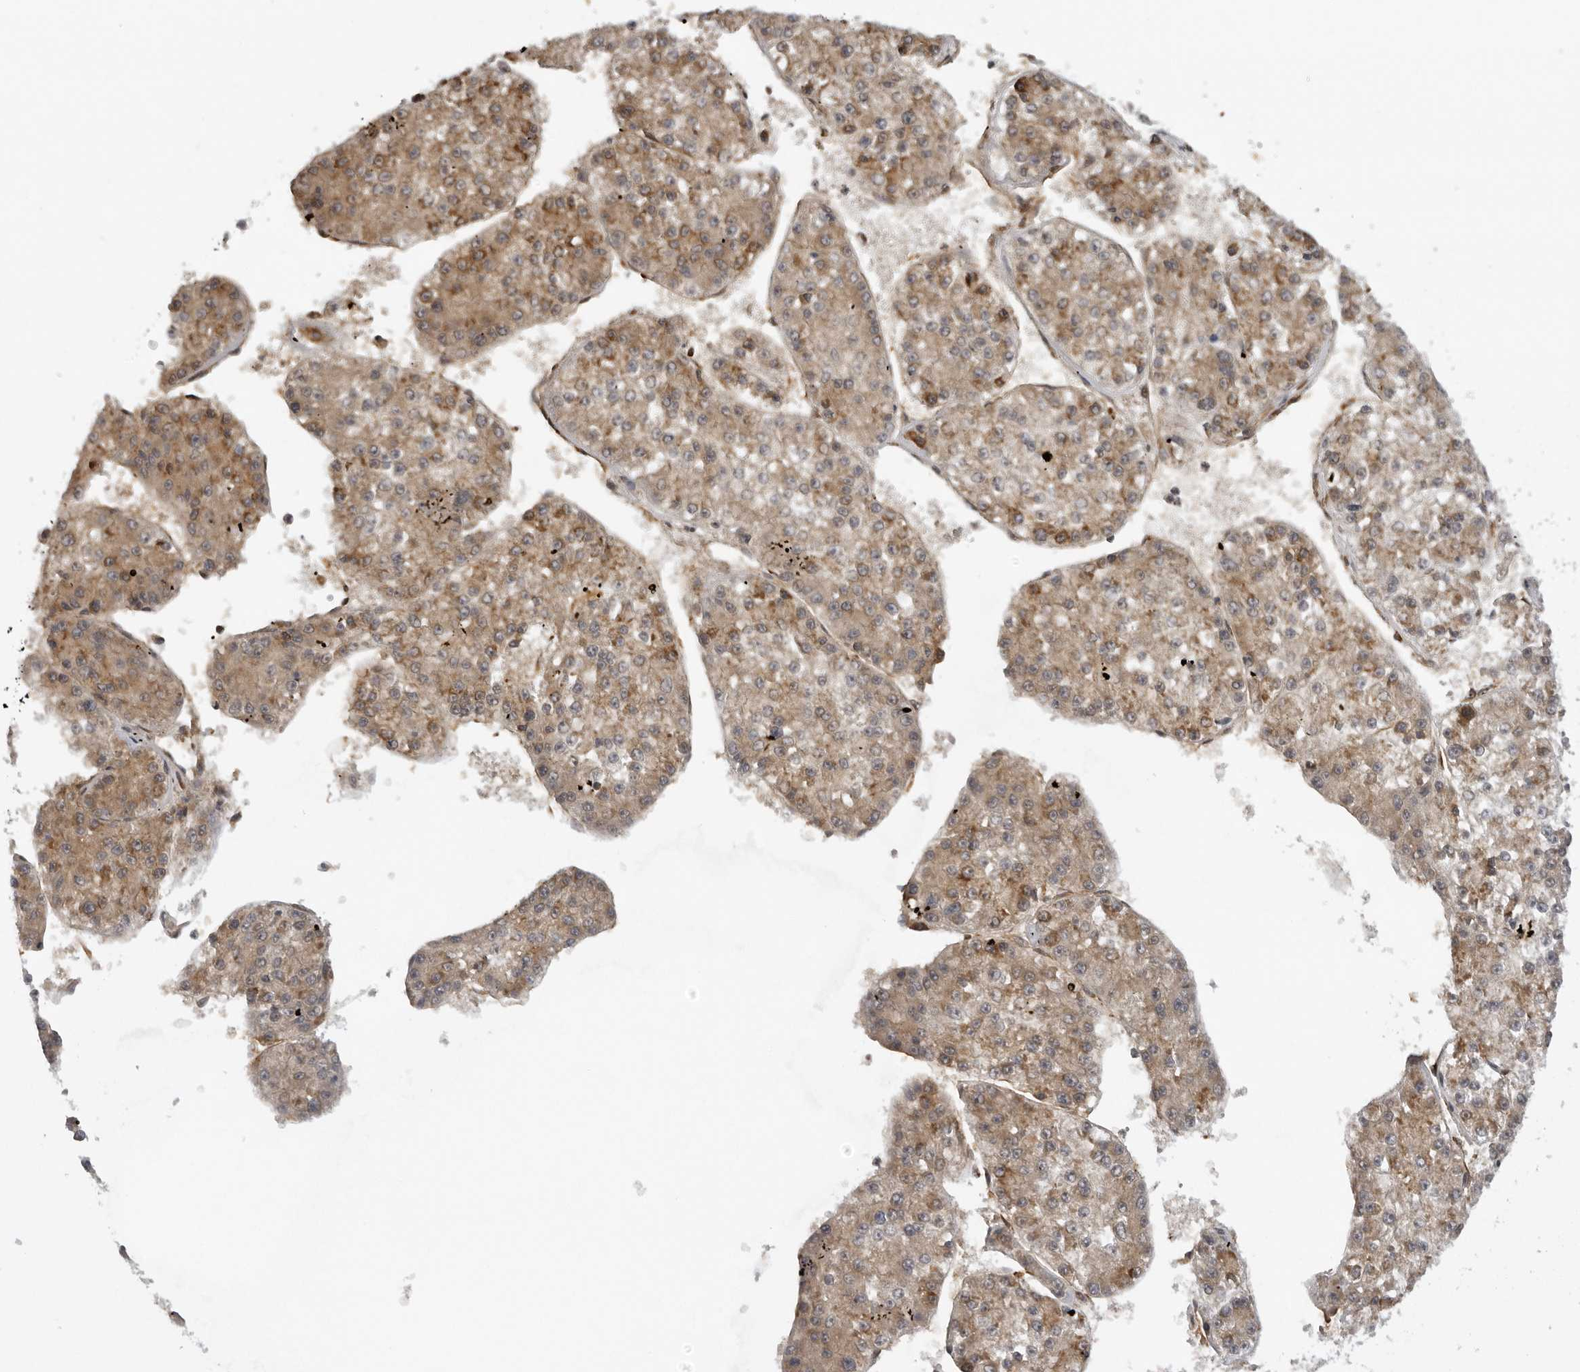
{"staining": {"intensity": "weak", "quantity": ">75%", "location": "cytoplasmic/membranous"}, "tissue": "liver cancer", "cell_type": "Tumor cells", "image_type": "cancer", "snomed": [{"axis": "morphology", "description": "Carcinoma, Hepatocellular, NOS"}, {"axis": "topography", "description": "Liver"}], "caption": "Immunohistochemical staining of human liver cancer (hepatocellular carcinoma) reveals weak cytoplasmic/membranous protein expression in about >75% of tumor cells.", "gene": "DNAH14", "patient": {"sex": "female", "age": 73}}